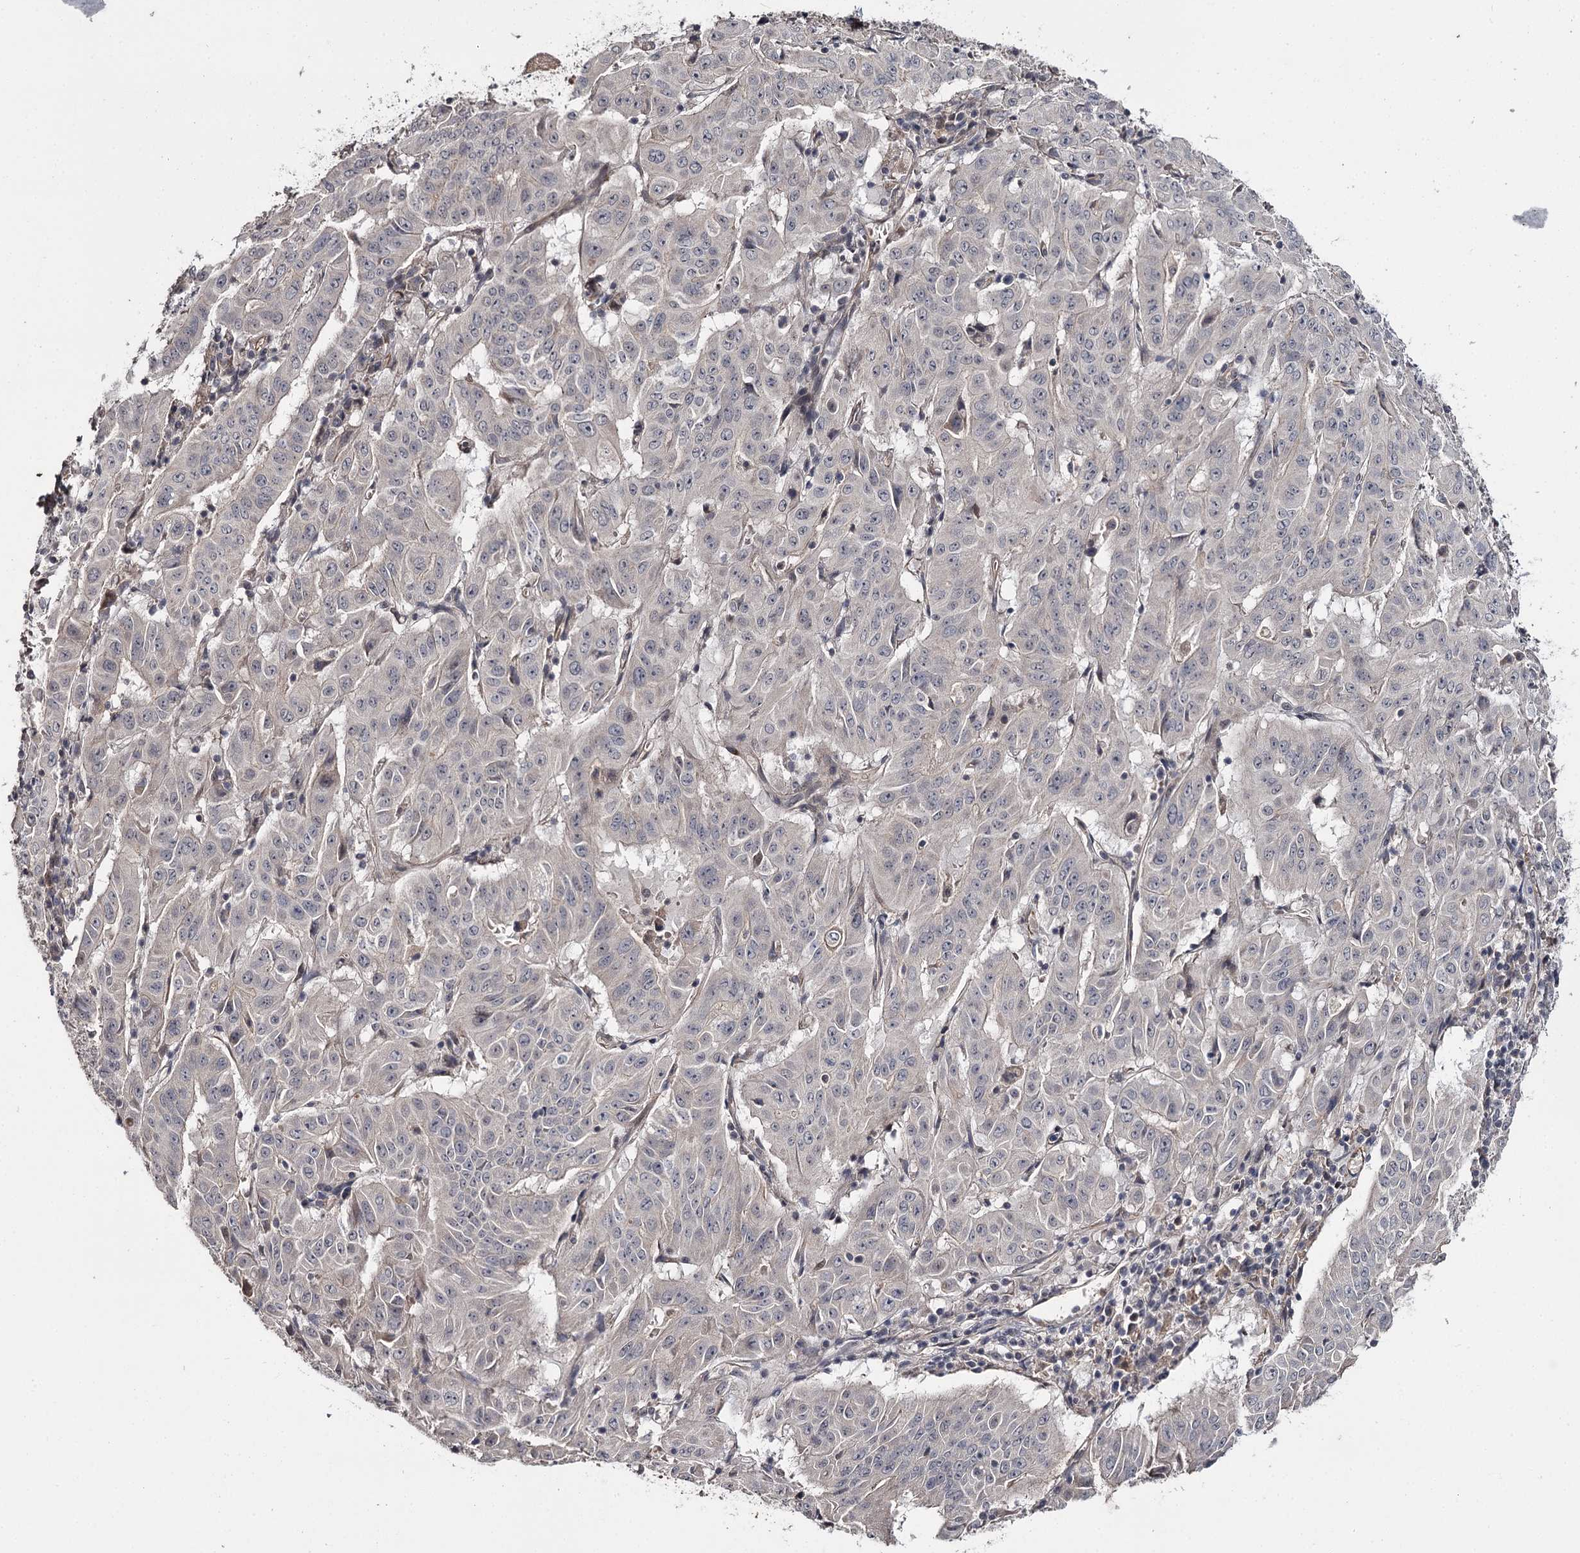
{"staining": {"intensity": "weak", "quantity": "<25%", "location": "cytoplasmic/membranous"}, "tissue": "pancreatic cancer", "cell_type": "Tumor cells", "image_type": "cancer", "snomed": [{"axis": "morphology", "description": "Adenocarcinoma, NOS"}, {"axis": "topography", "description": "Pancreas"}], "caption": "Immunohistochemistry micrograph of neoplastic tissue: pancreatic cancer stained with DAB (3,3'-diaminobenzidine) demonstrates no significant protein staining in tumor cells.", "gene": "CWF19L2", "patient": {"sex": "male", "age": 63}}